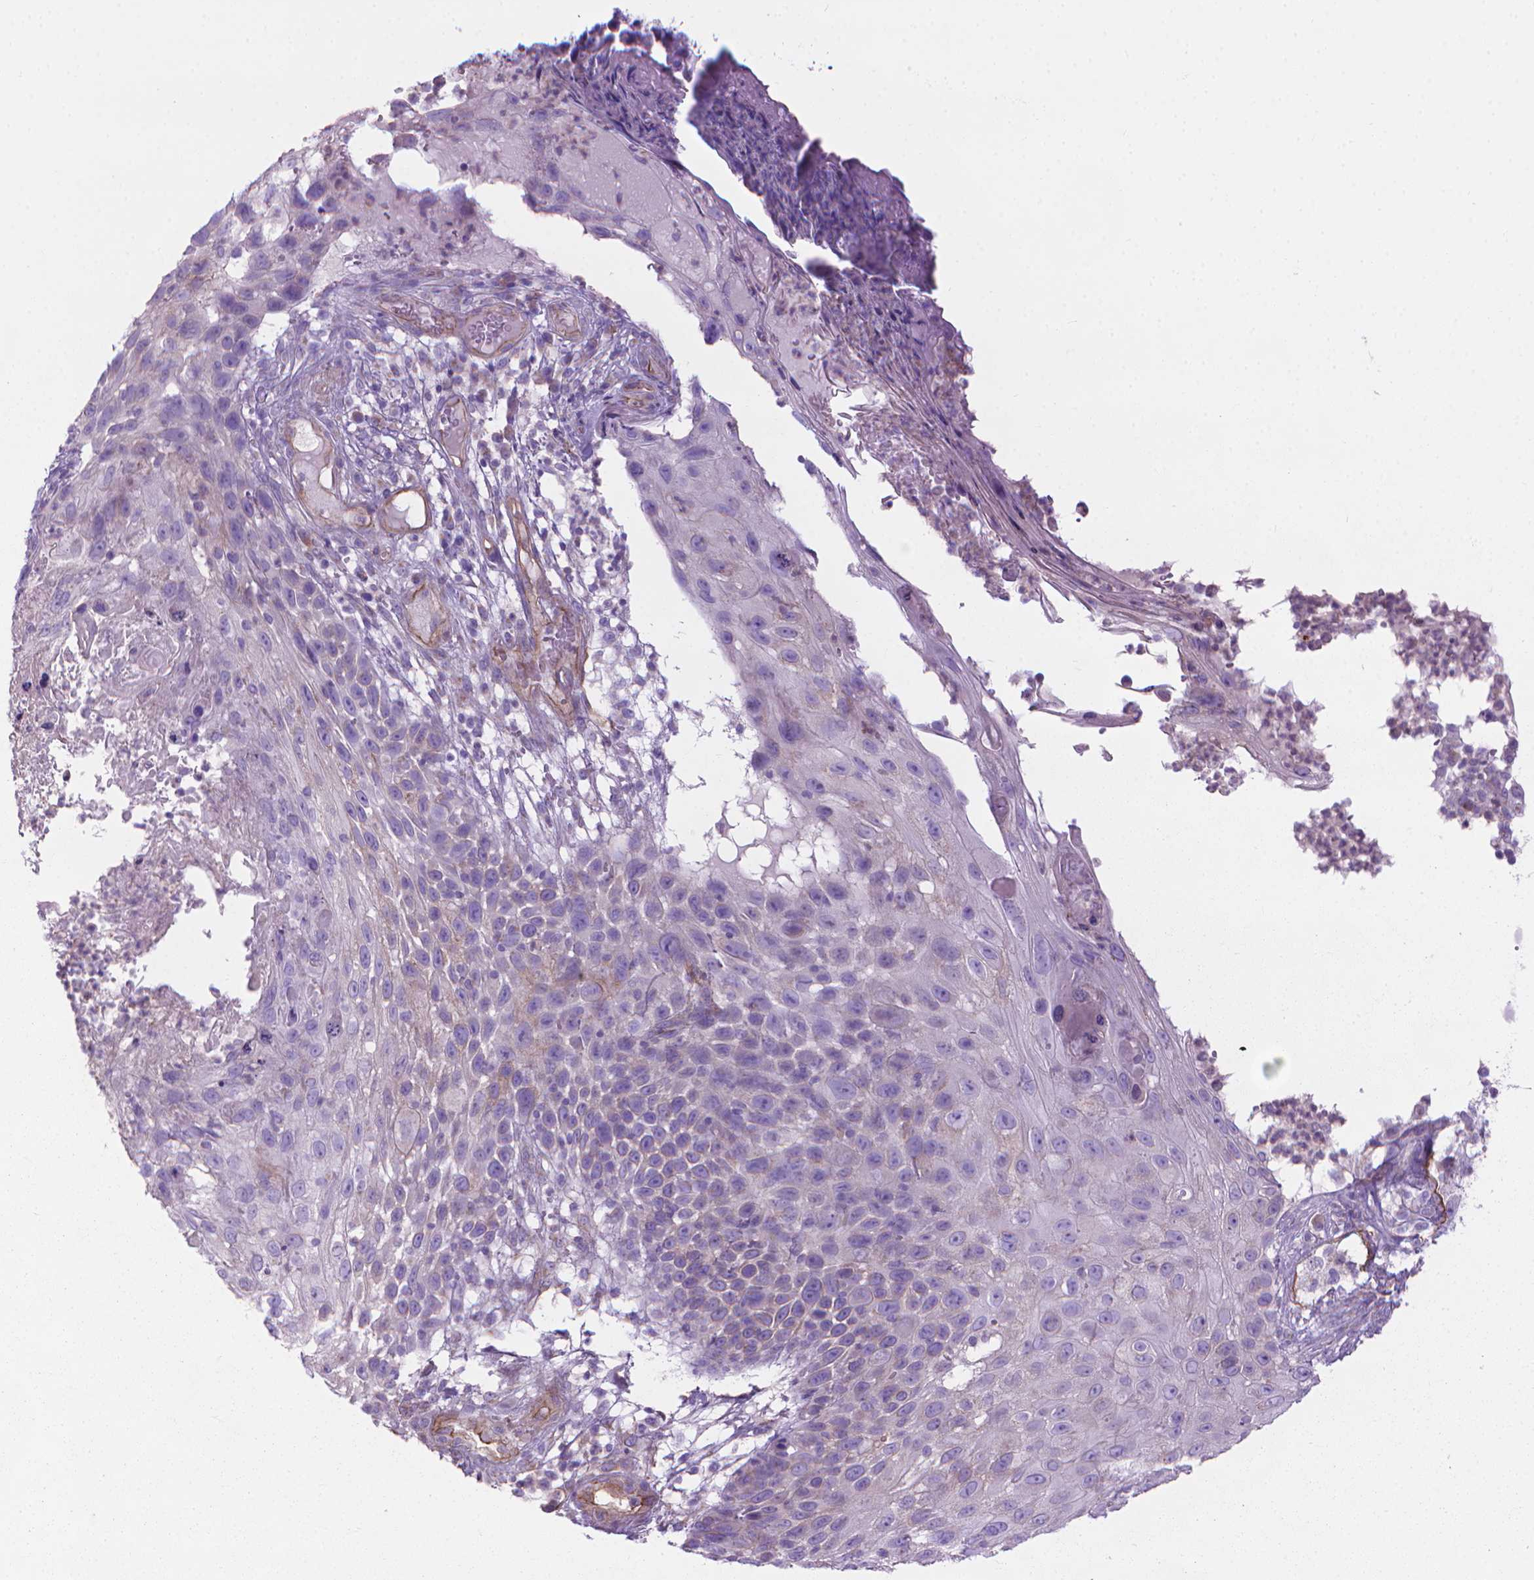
{"staining": {"intensity": "negative", "quantity": "none", "location": "none"}, "tissue": "skin cancer", "cell_type": "Tumor cells", "image_type": "cancer", "snomed": [{"axis": "morphology", "description": "Squamous cell carcinoma, NOS"}, {"axis": "topography", "description": "Skin"}], "caption": "DAB immunohistochemical staining of human skin cancer (squamous cell carcinoma) displays no significant expression in tumor cells.", "gene": "TENT5A", "patient": {"sex": "male", "age": 92}}